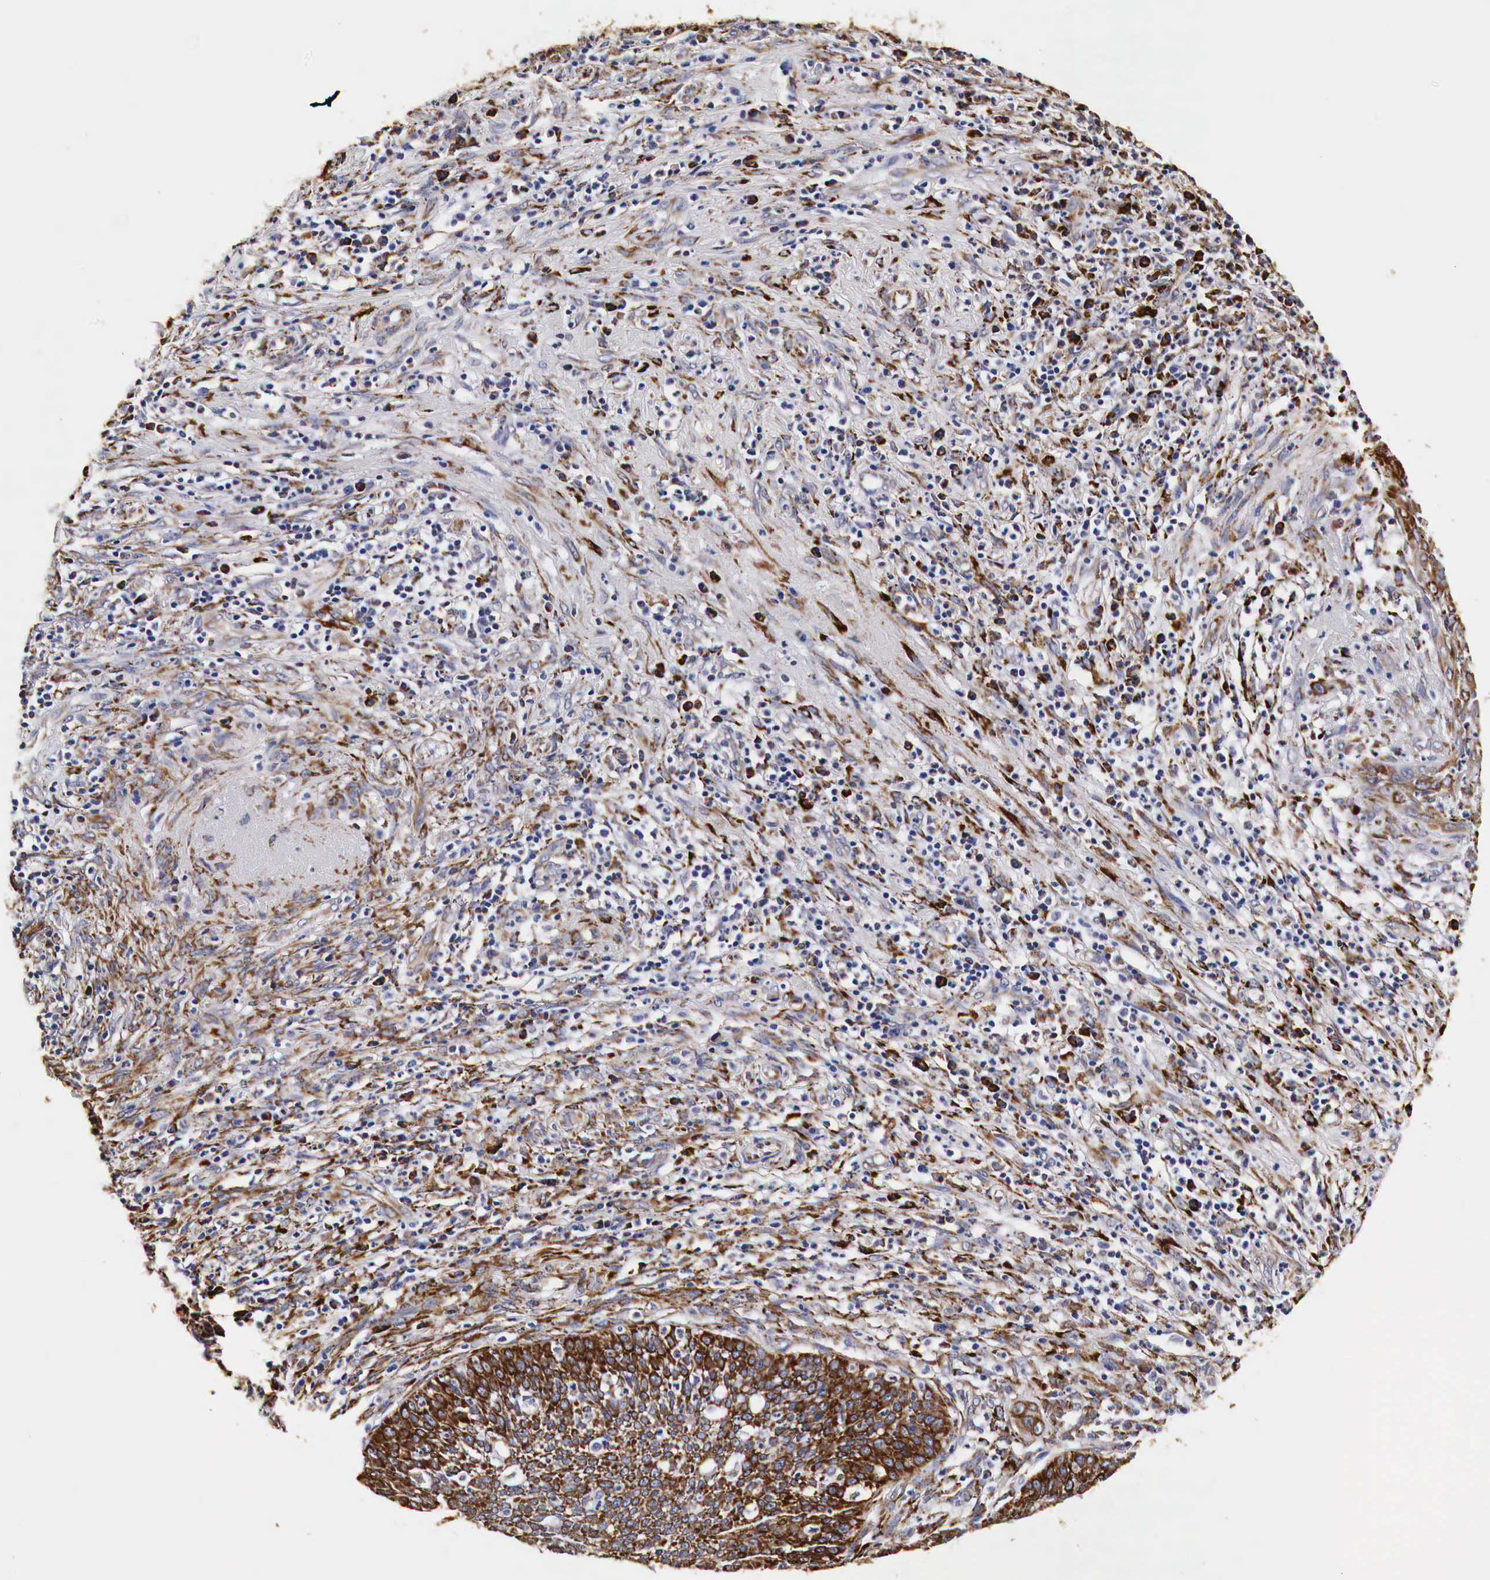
{"staining": {"intensity": "moderate", "quantity": ">75%", "location": "cytoplasmic/membranous"}, "tissue": "cervical cancer", "cell_type": "Tumor cells", "image_type": "cancer", "snomed": [{"axis": "morphology", "description": "Squamous cell carcinoma, NOS"}, {"axis": "topography", "description": "Cervix"}], "caption": "Human cervical cancer (squamous cell carcinoma) stained with a brown dye demonstrates moderate cytoplasmic/membranous positive positivity in approximately >75% of tumor cells.", "gene": "CKAP4", "patient": {"sex": "female", "age": 41}}